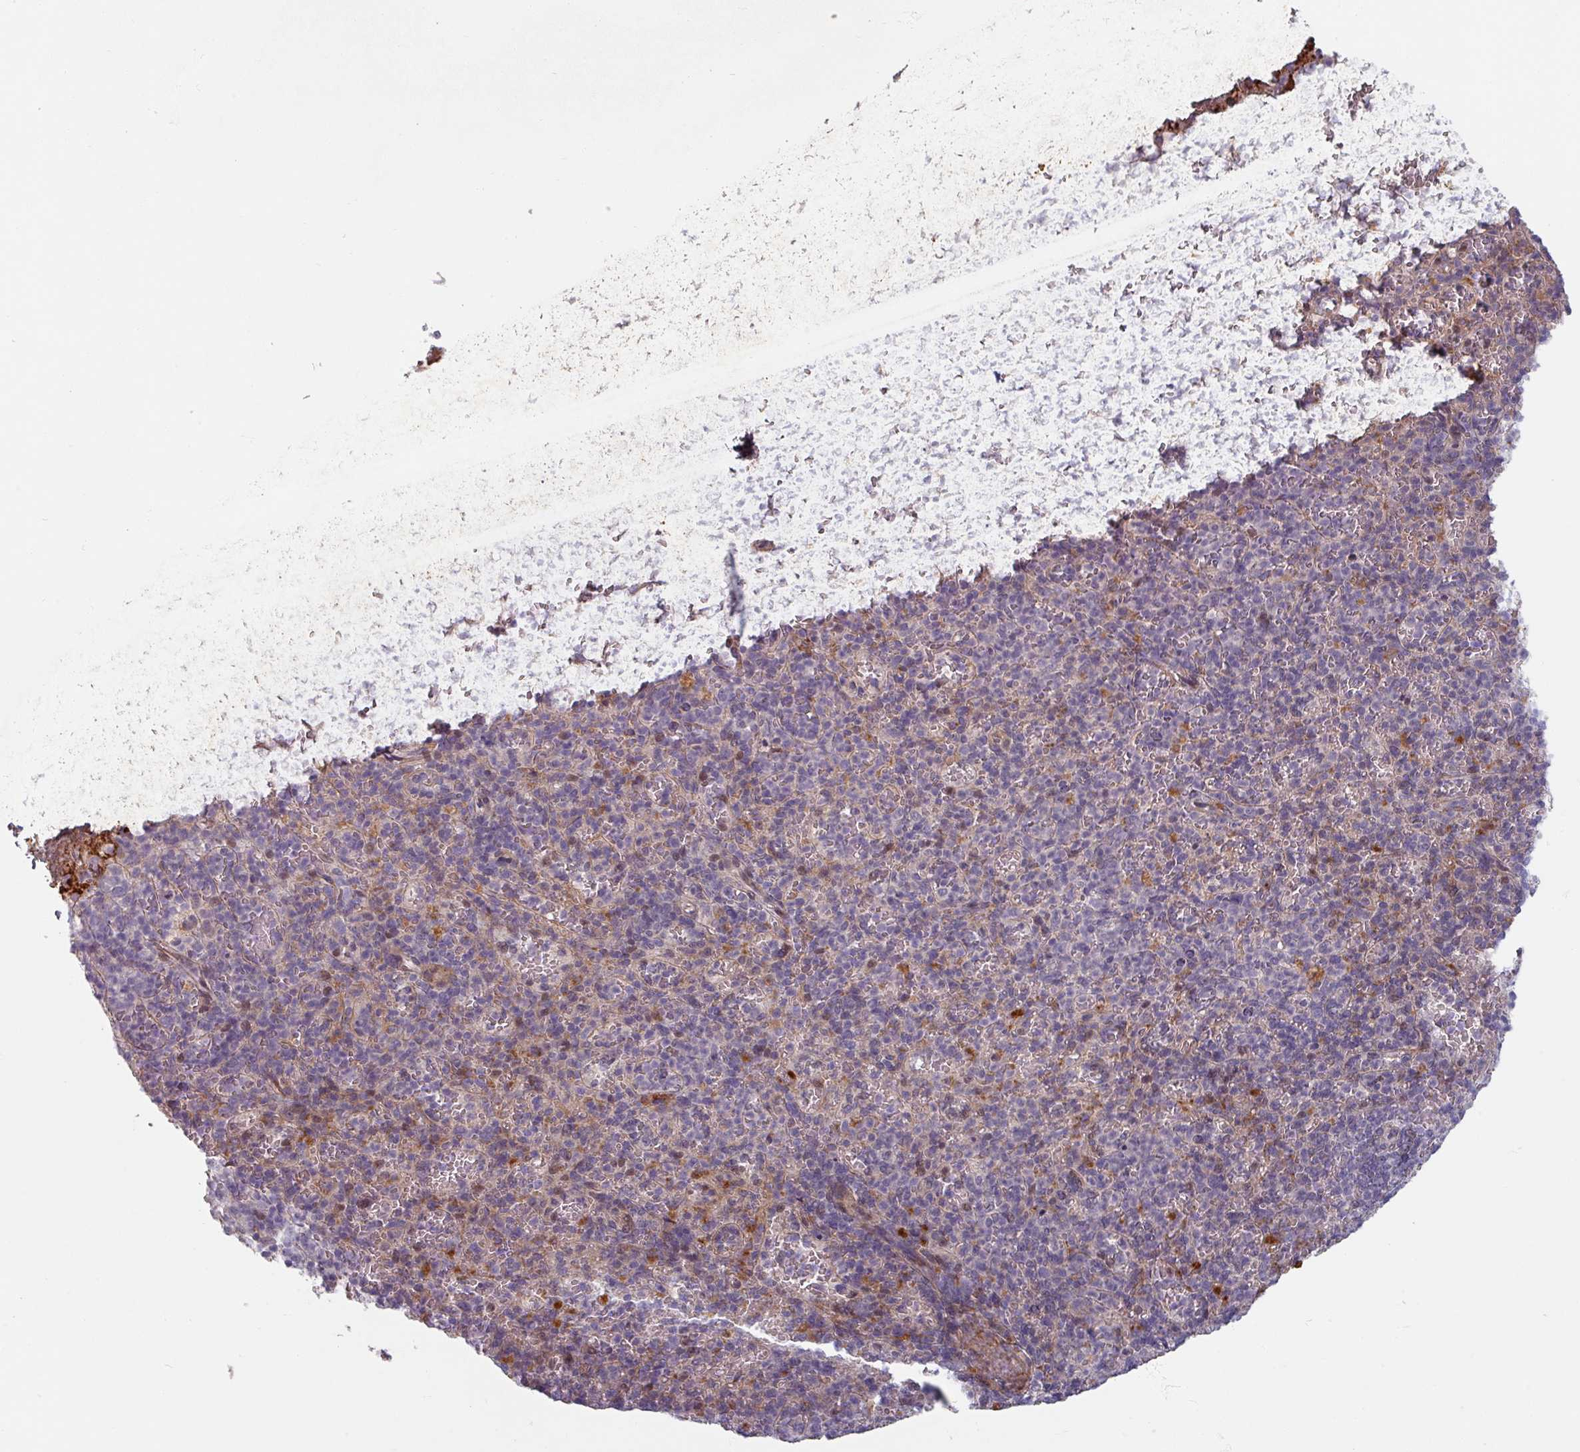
{"staining": {"intensity": "weak", "quantity": "<25%", "location": "cytoplasmic/membranous"}, "tissue": "spleen", "cell_type": "Cells in red pulp", "image_type": "normal", "snomed": [{"axis": "morphology", "description": "Normal tissue, NOS"}, {"axis": "topography", "description": "Spleen"}], "caption": "Protein analysis of normal spleen displays no significant positivity in cells in red pulp. (DAB immunohistochemistry (IHC) with hematoxylin counter stain).", "gene": "CYB5RL", "patient": {"sex": "female", "age": 74}}